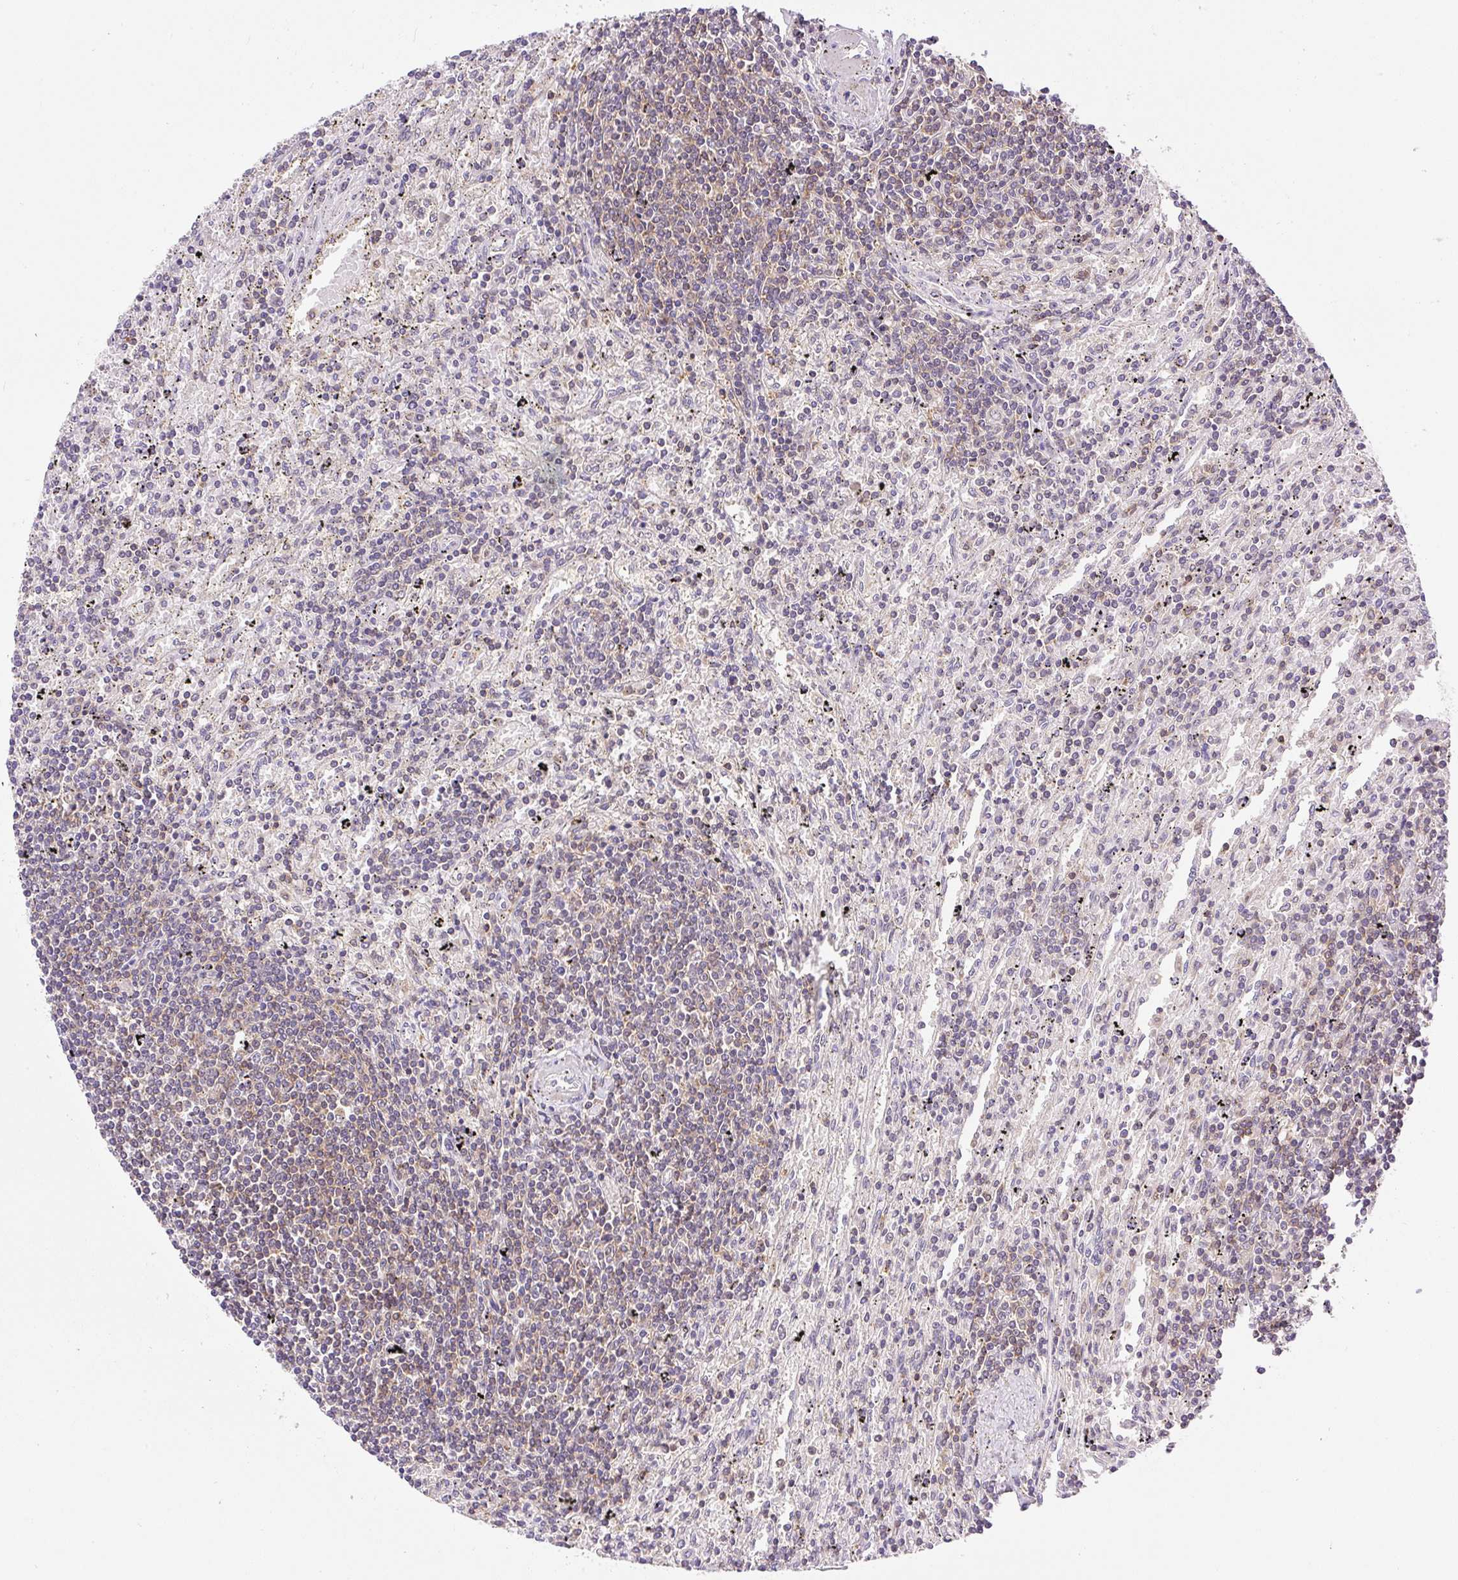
{"staining": {"intensity": "weak", "quantity": "25%-75%", "location": "cytoplasmic/membranous"}, "tissue": "lymphoma", "cell_type": "Tumor cells", "image_type": "cancer", "snomed": [{"axis": "morphology", "description": "Malignant lymphoma, non-Hodgkin's type, Low grade"}, {"axis": "topography", "description": "Spleen"}], "caption": "This histopathology image reveals immunohistochemistry staining of human lymphoma, with low weak cytoplasmic/membranous expression in approximately 25%-75% of tumor cells.", "gene": "CARD11", "patient": {"sex": "male", "age": 76}}